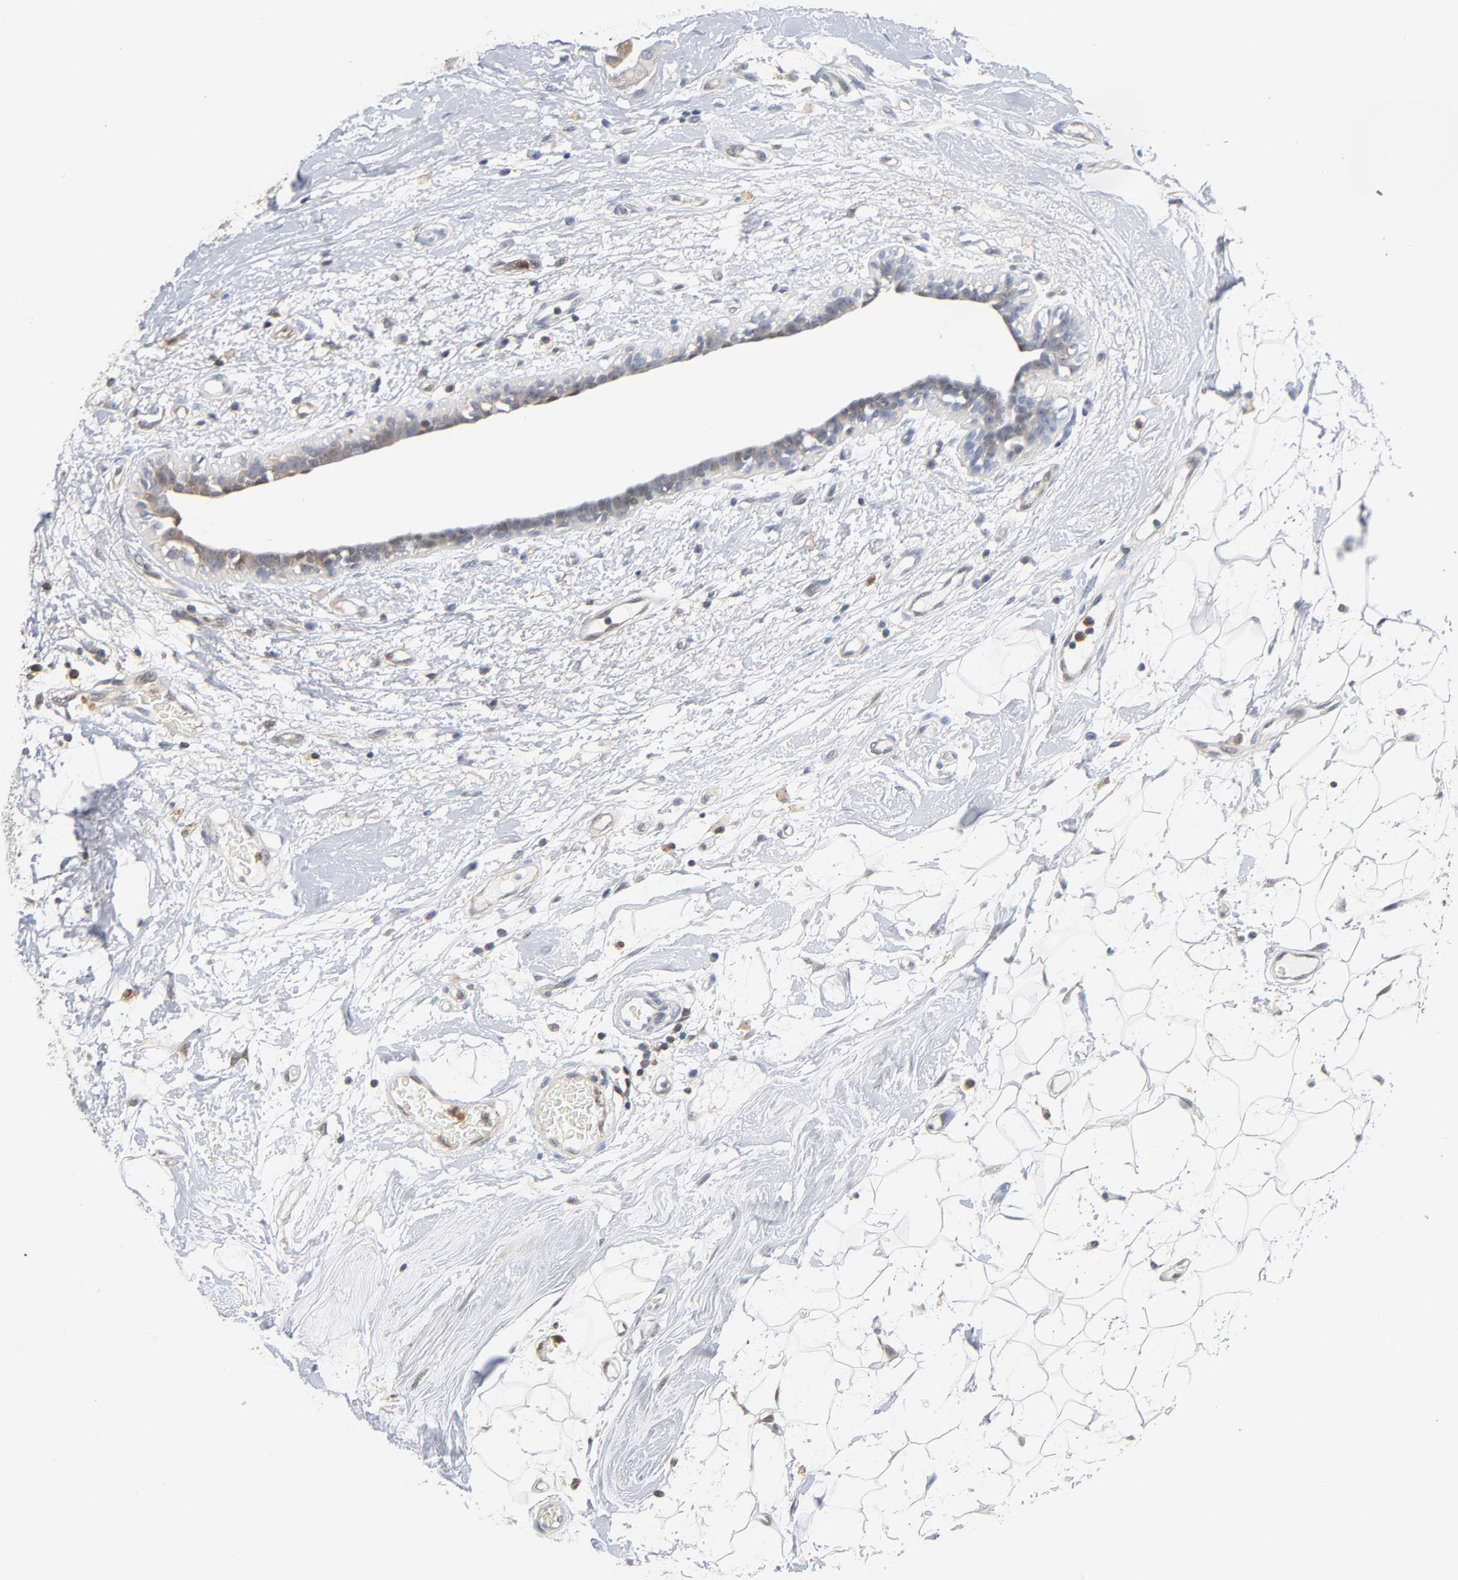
{"staining": {"intensity": "weak", "quantity": ">75%", "location": "cytoplasmic/membranous"}, "tissue": "breast cancer", "cell_type": "Tumor cells", "image_type": "cancer", "snomed": [{"axis": "morphology", "description": "Duct carcinoma"}, {"axis": "topography", "description": "Breast"}], "caption": "Immunohistochemistry (IHC) (DAB) staining of infiltrating ductal carcinoma (breast) demonstrates weak cytoplasmic/membranous protein expression in about >75% of tumor cells.", "gene": "ANXA11", "patient": {"sex": "female", "age": 40}}